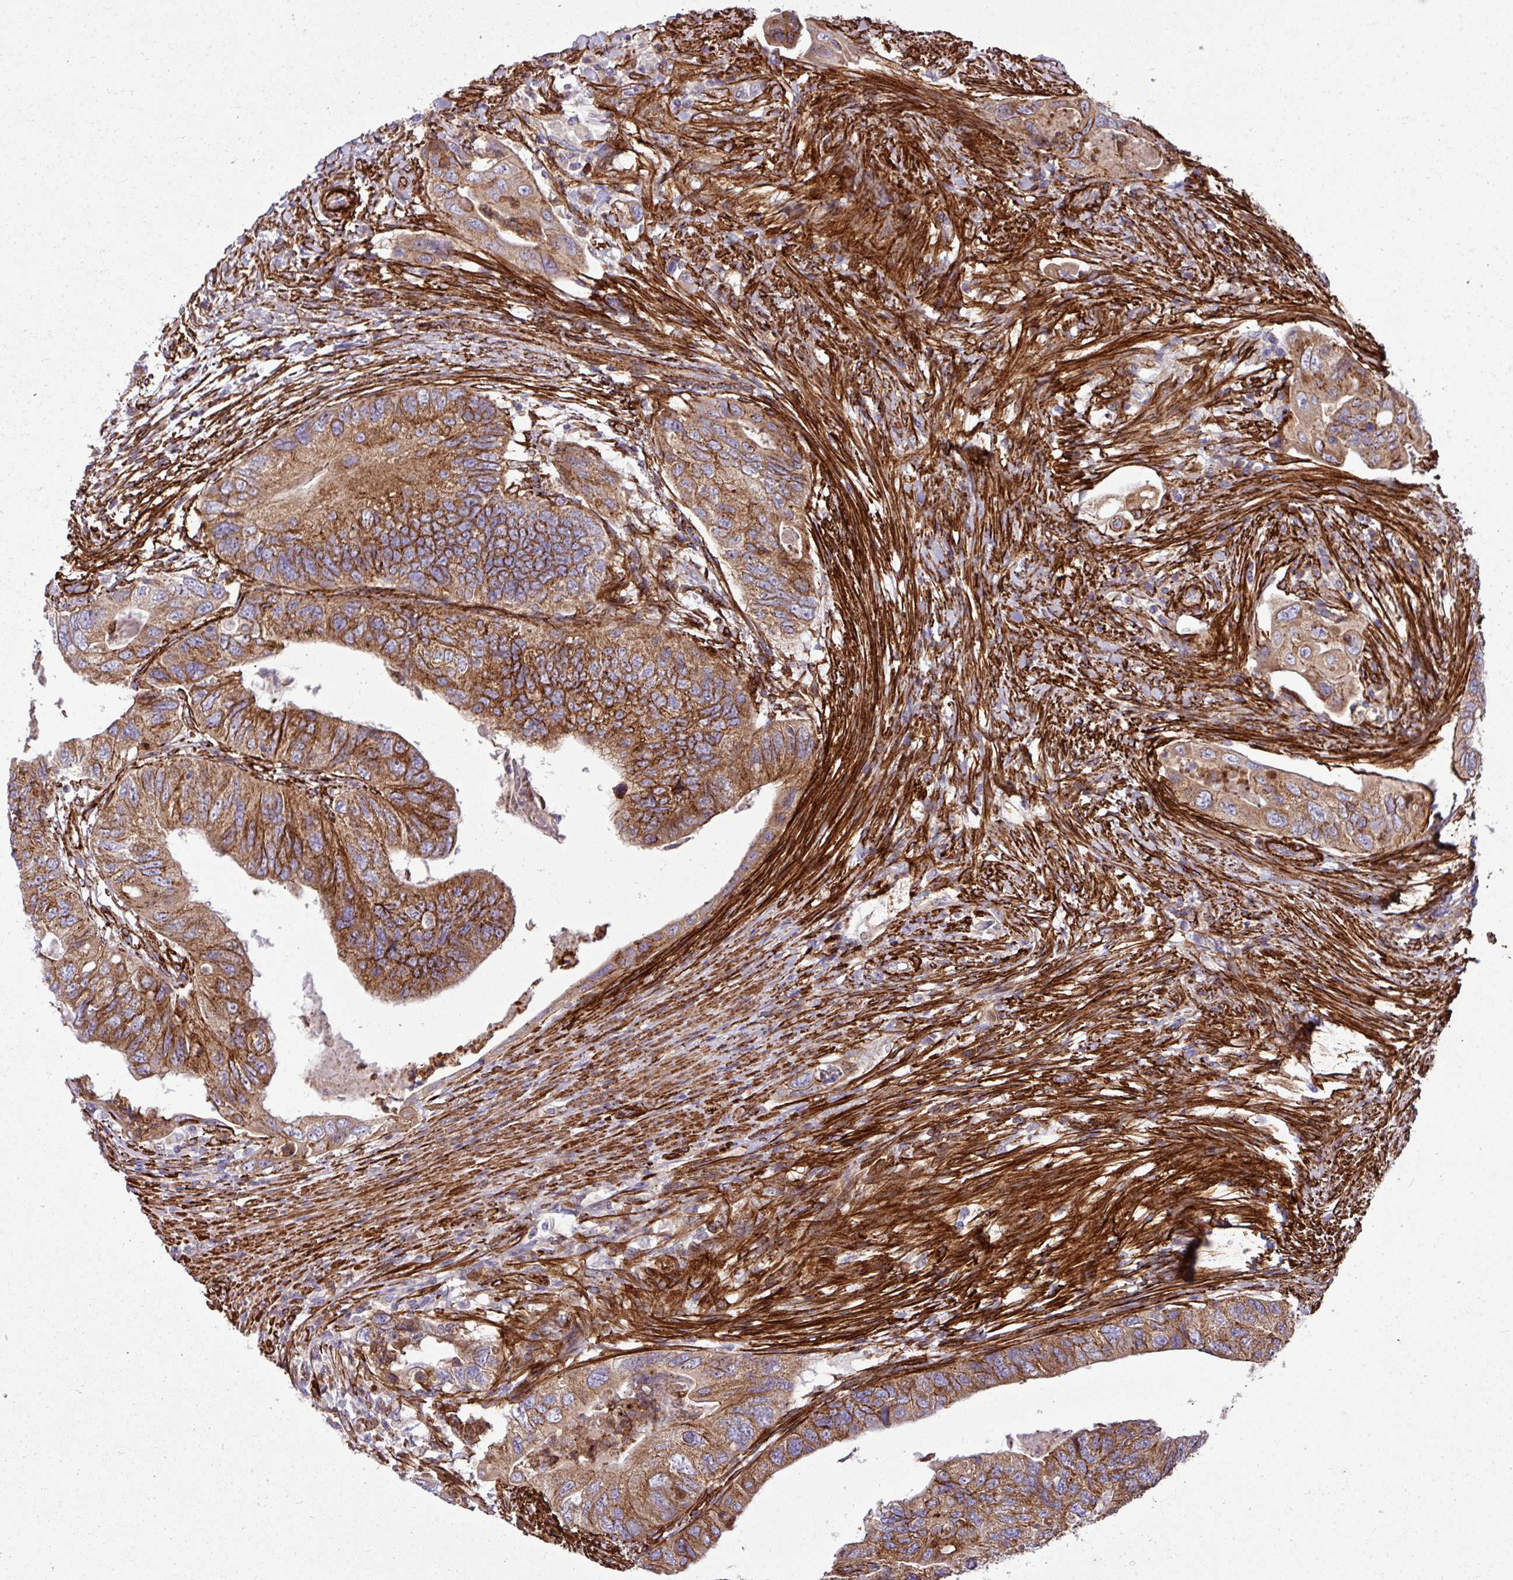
{"staining": {"intensity": "strong", "quantity": ">75%", "location": "cytoplasmic/membranous"}, "tissue": "colorectal cancer", "cell_type": "Tumor cells", "image_type": "cancer", "snomed": [{"axis": "morphology", "description": "Adenocarcinoma, NOS"}, {"axis": "topography", "description": "Rectum"}], "caption": "Colorectal cancer (adenocarcinoma) stained with immunohistochemistry (IHC) demonstrates strong cytoplasmic/membranous staining in about >75% of tumor cells.", "gene": "FAM47E", "patient": {"sex": "male", "age": 63}}